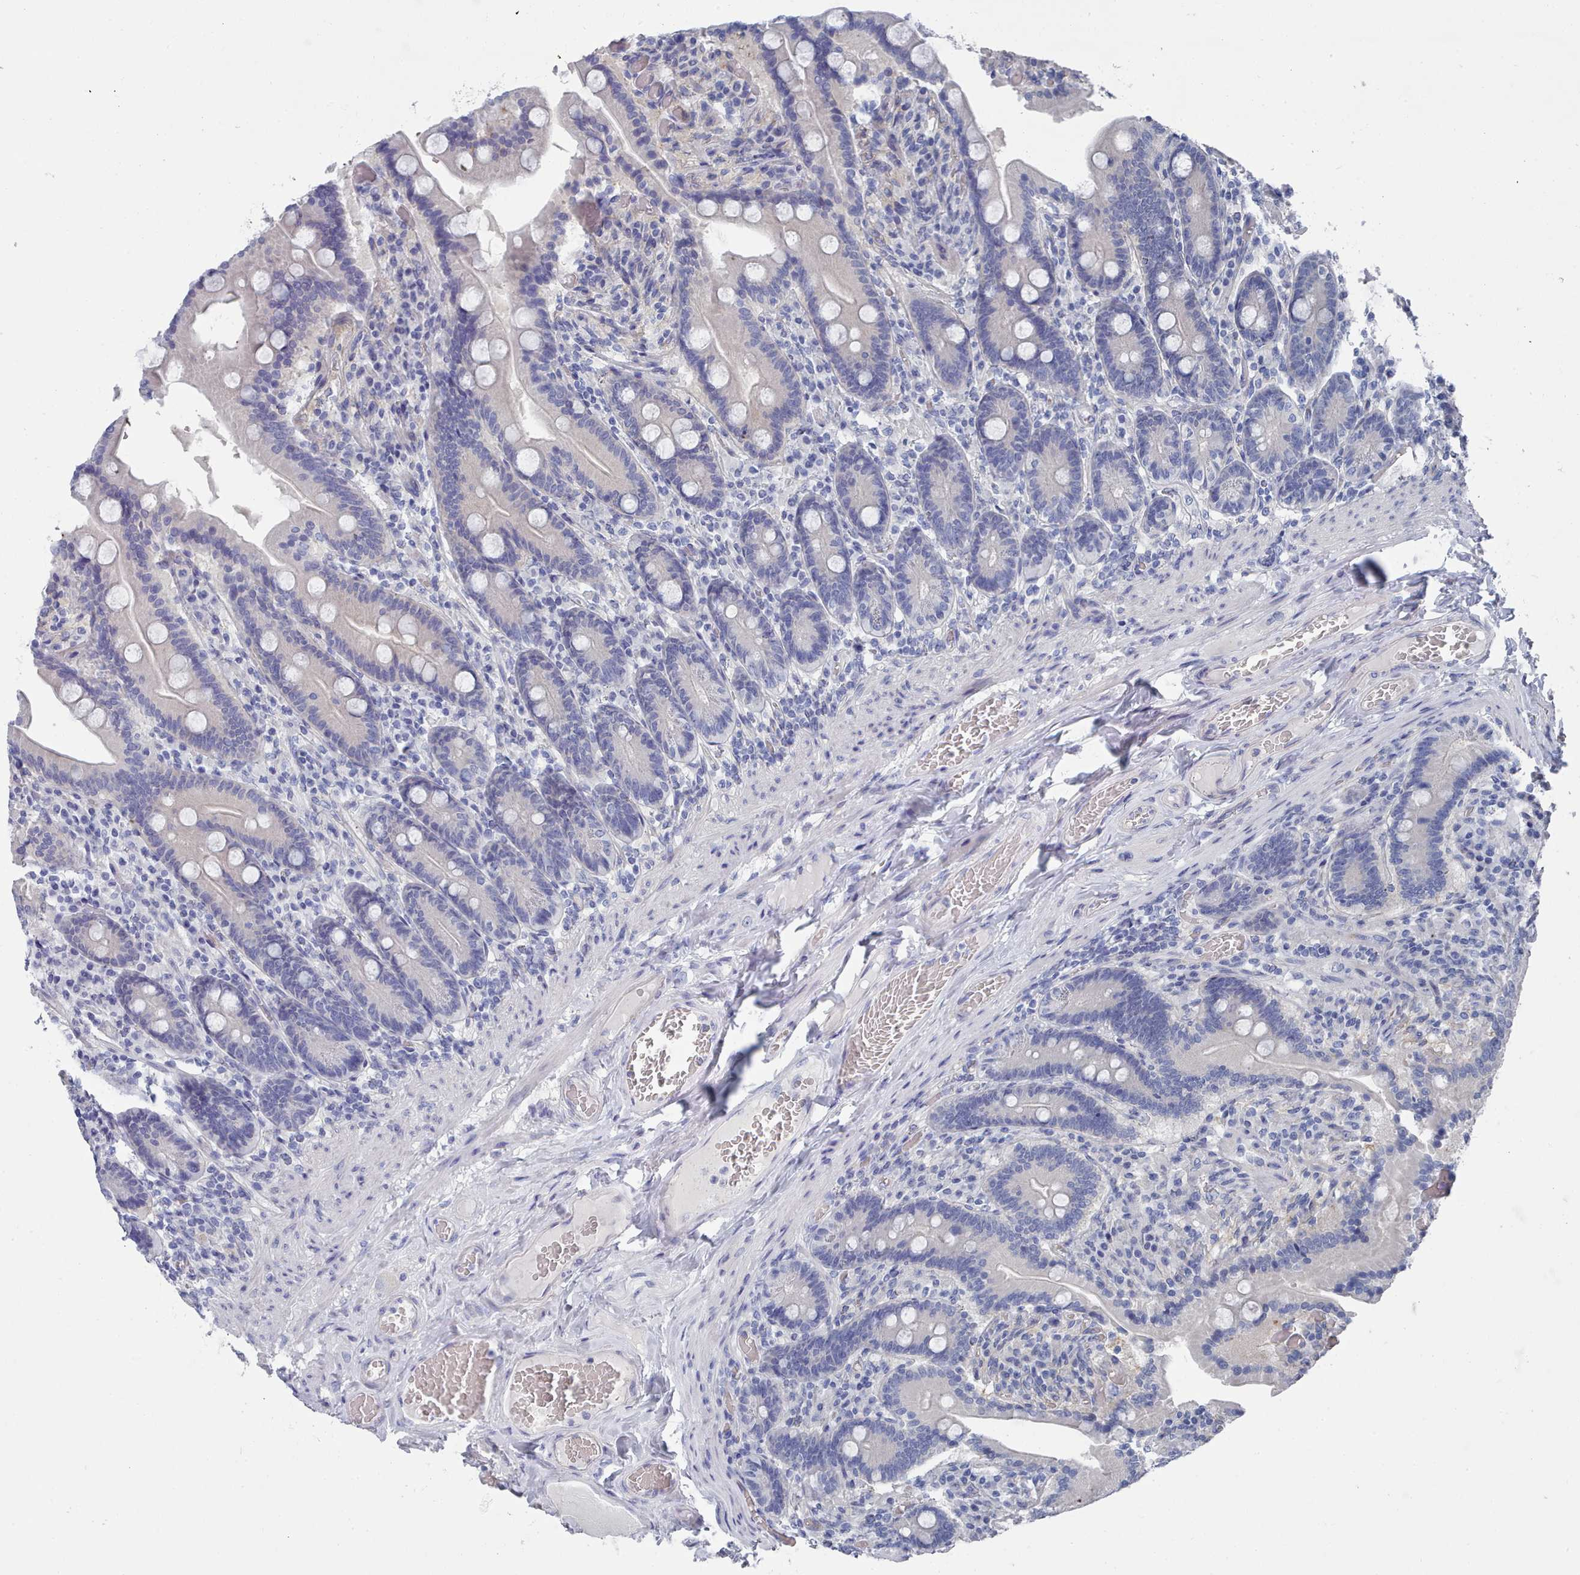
{"staining": {"intensity": "negative", "quantity": "none", "location": "none"}, "tissue": "duodenum", "cell_type": "Glandular cells", "image_type": "normal", "snomed": [{"axis": "morphology", "description": "Normal tissue, NOS"}, {"axis": "topography", "description": "Duodenum"}], "caption": "Immunohistochemical staining of unremarkable duodenum exhibits no significant staining in glandular cells. (DAB (3,3'-diaminobenzidine) immunohistochemistry (IHC) with hematoxylin counter stain).", "gene": "ENSG00000285188", "patient": {"sex": "female", "age": 62}}